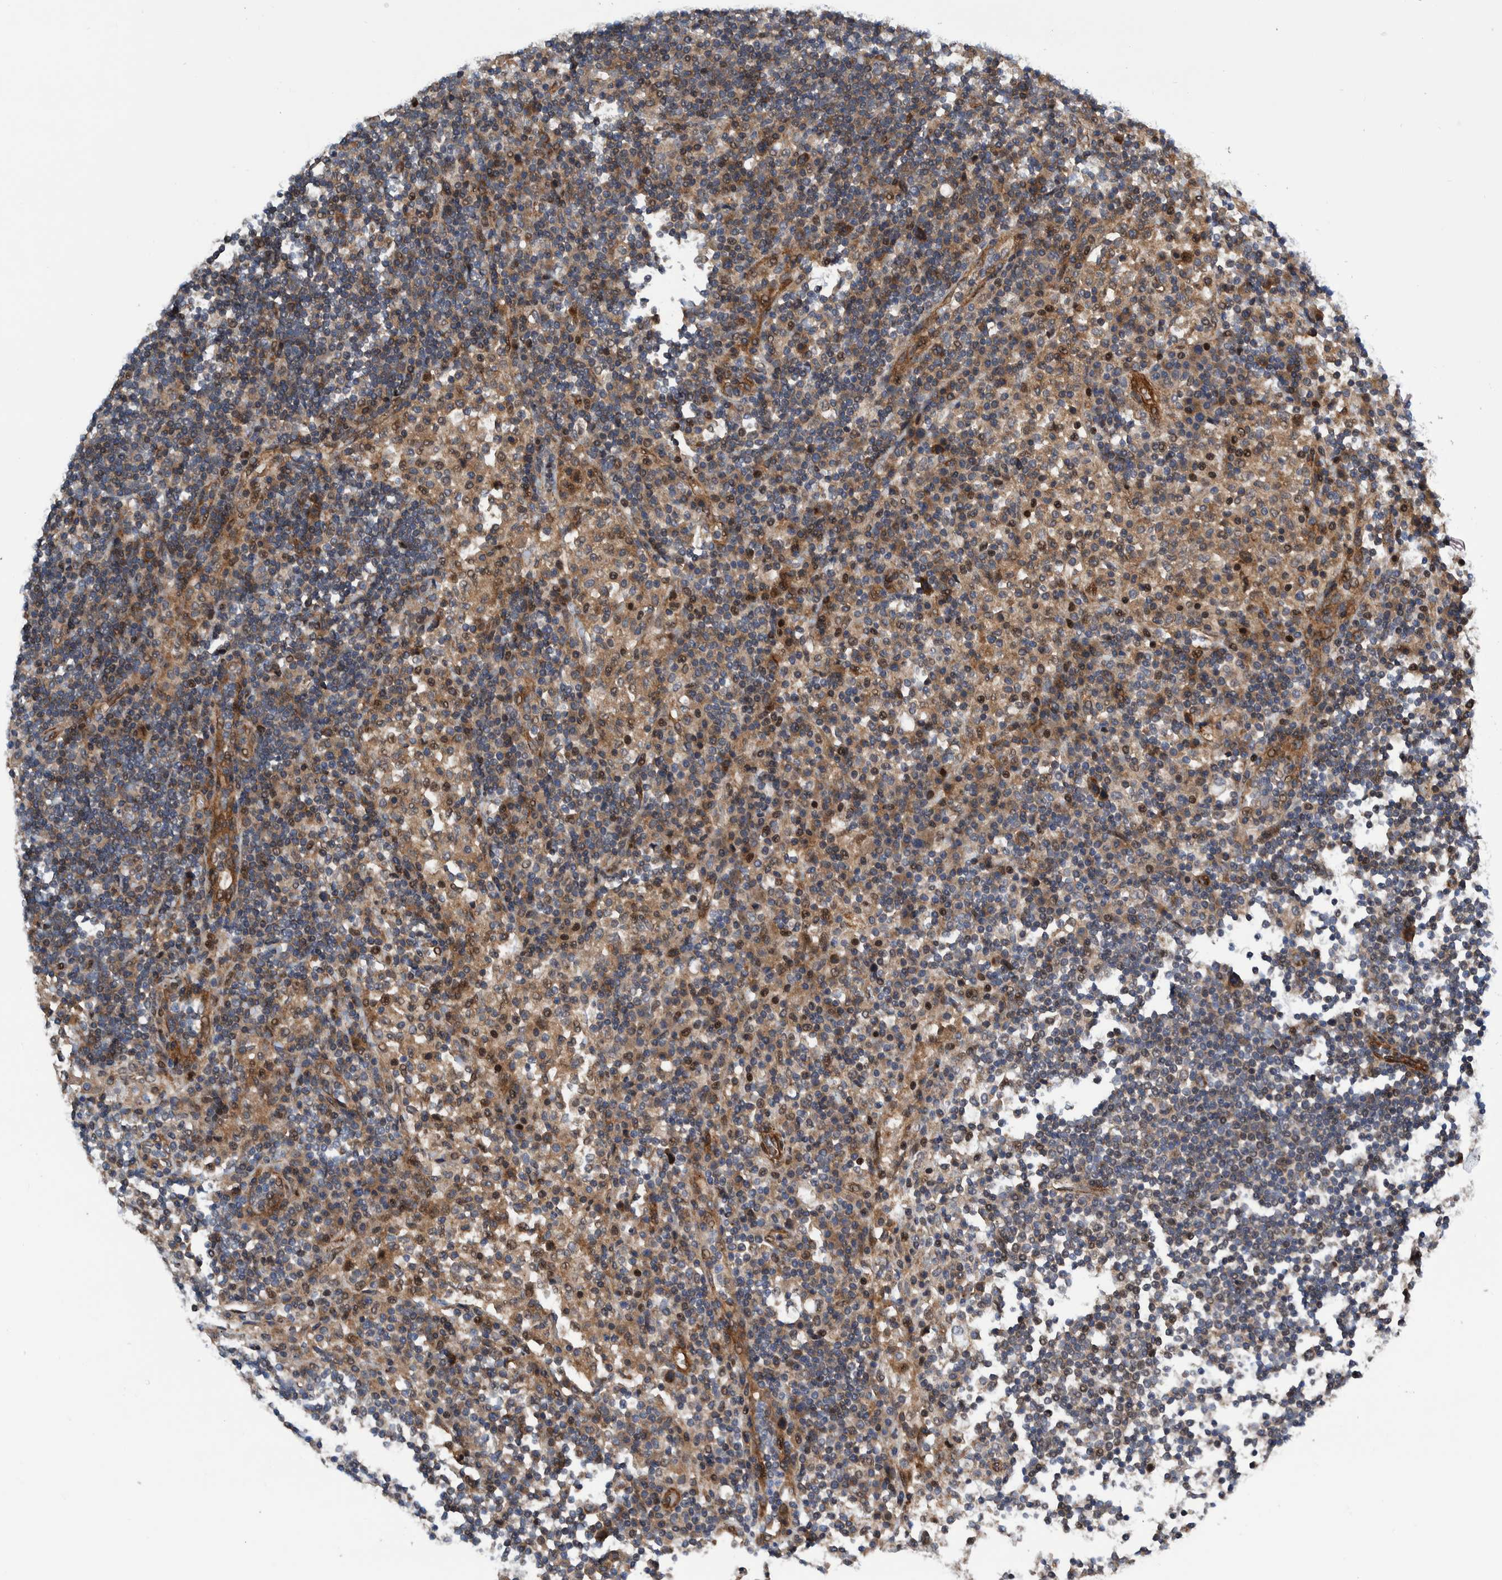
{"staining": {"intensity": "weak", "quantity": ">75%", "location": "cytoplasmic/membranous"}, "tissue": "lymph node", "cell_type": "Germinal center cells", "image_type": "normal", "snomed": [{"axis": "morphology", "description": "Normal tissue, NOS"}, {"axis": "topography", "description": "Lymph node"}], "caption": "Immunohistochemistry histopathology image of normal lymph node: human lymph node stained using immunohistochemistry displays low levels of weak protein expression localized specifically in the cytoplasmic/membranous of germinal center cells, appearing as a cytoplasmic/membranous brown color.", "gene": "GRPEL2", "patient": {"sex": "female", "age": 53}}